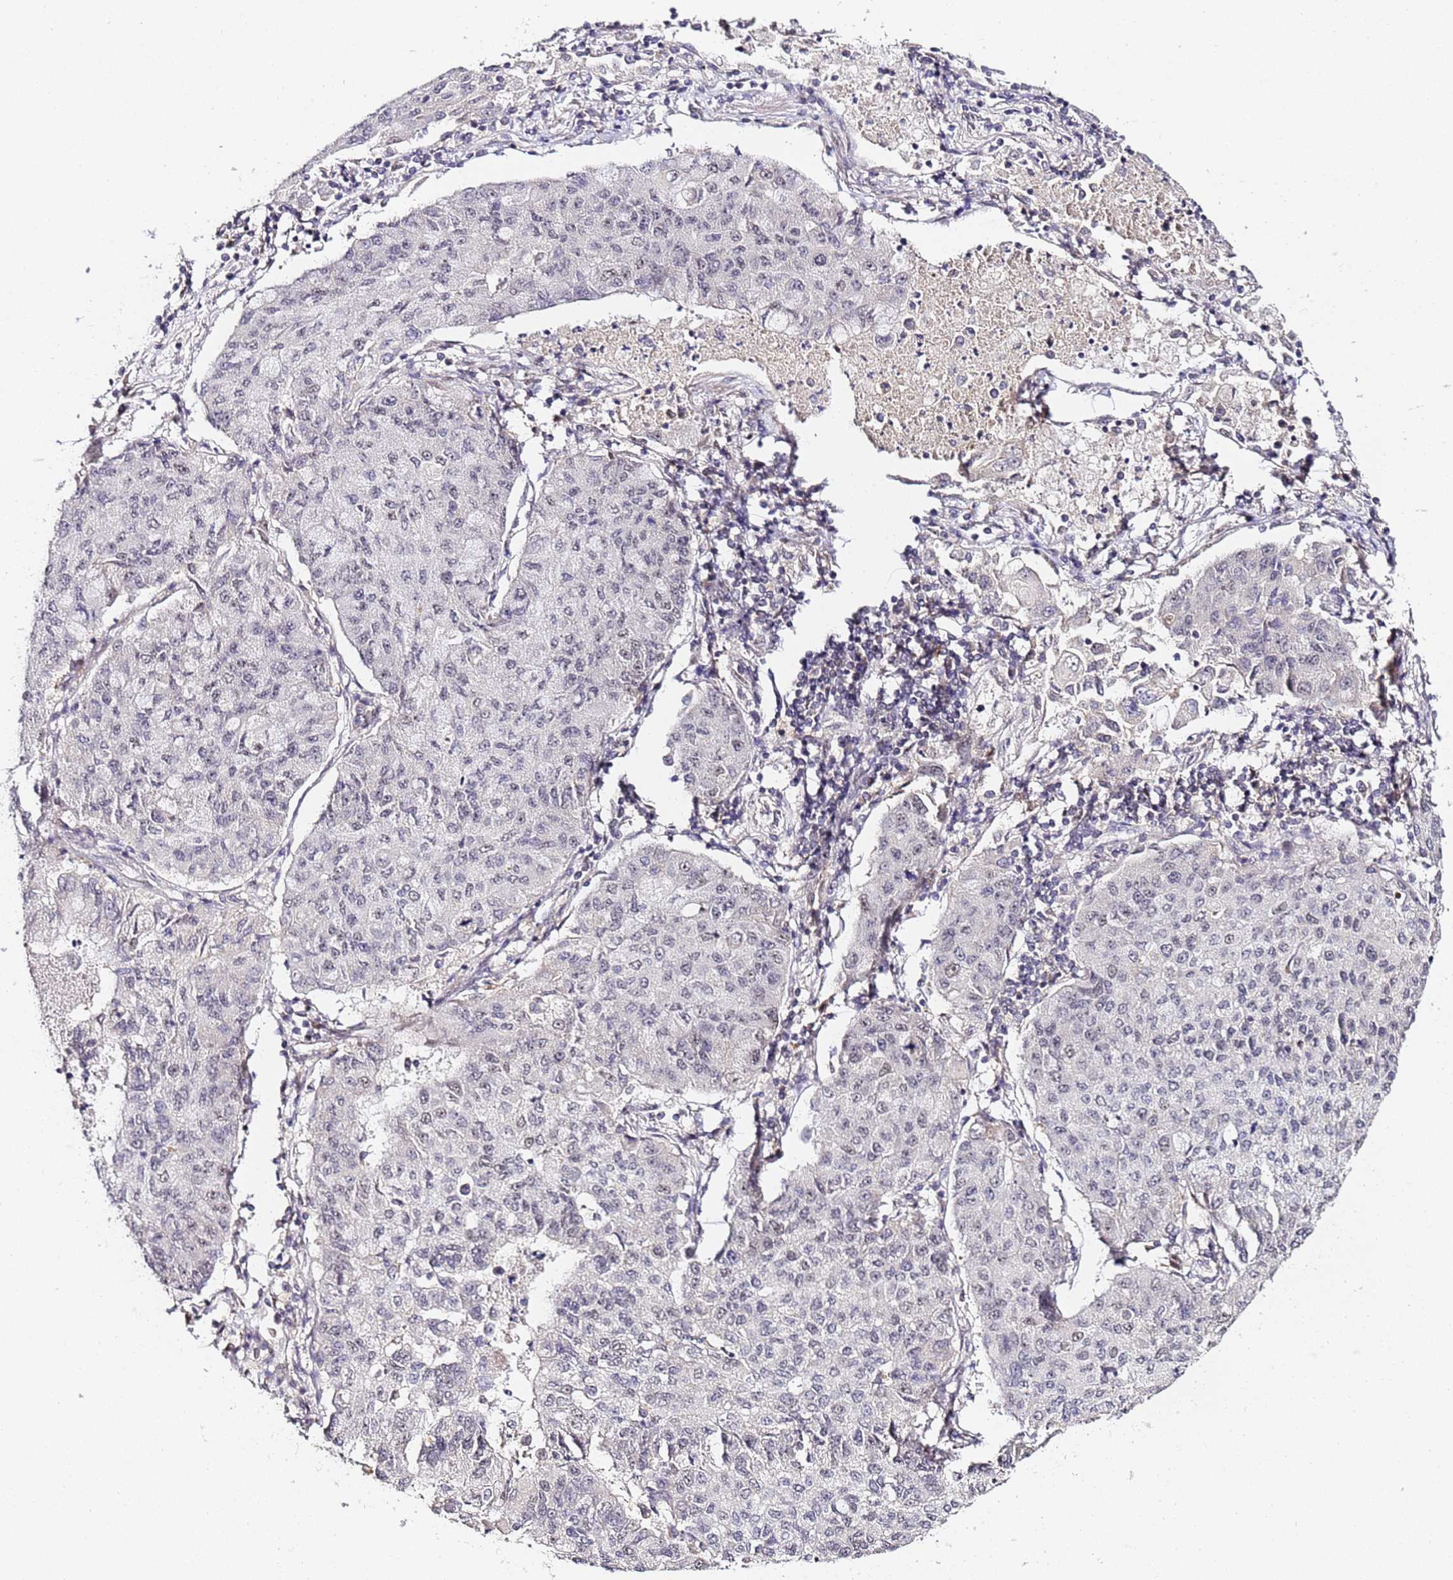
{"staining": {"intensity": "negative", "quantity": "none", "location": "none"}, "tissue": "lung cancer", "cell_type": "Tumor cells", "image_type": "cancer", "snomed": [{"axis": "morphology", "description": "Squamous cell carcinoma, NOS"}, {"axis": "topography", "description": "Lung"}], "caption": "This is a image of immunohistochemistry (IHC) staining of lung squamous cell carcinoma, which shows no staining in tumor cells.", "gene": "LSM3", "patient": {"sex": "male", "age": 74}}